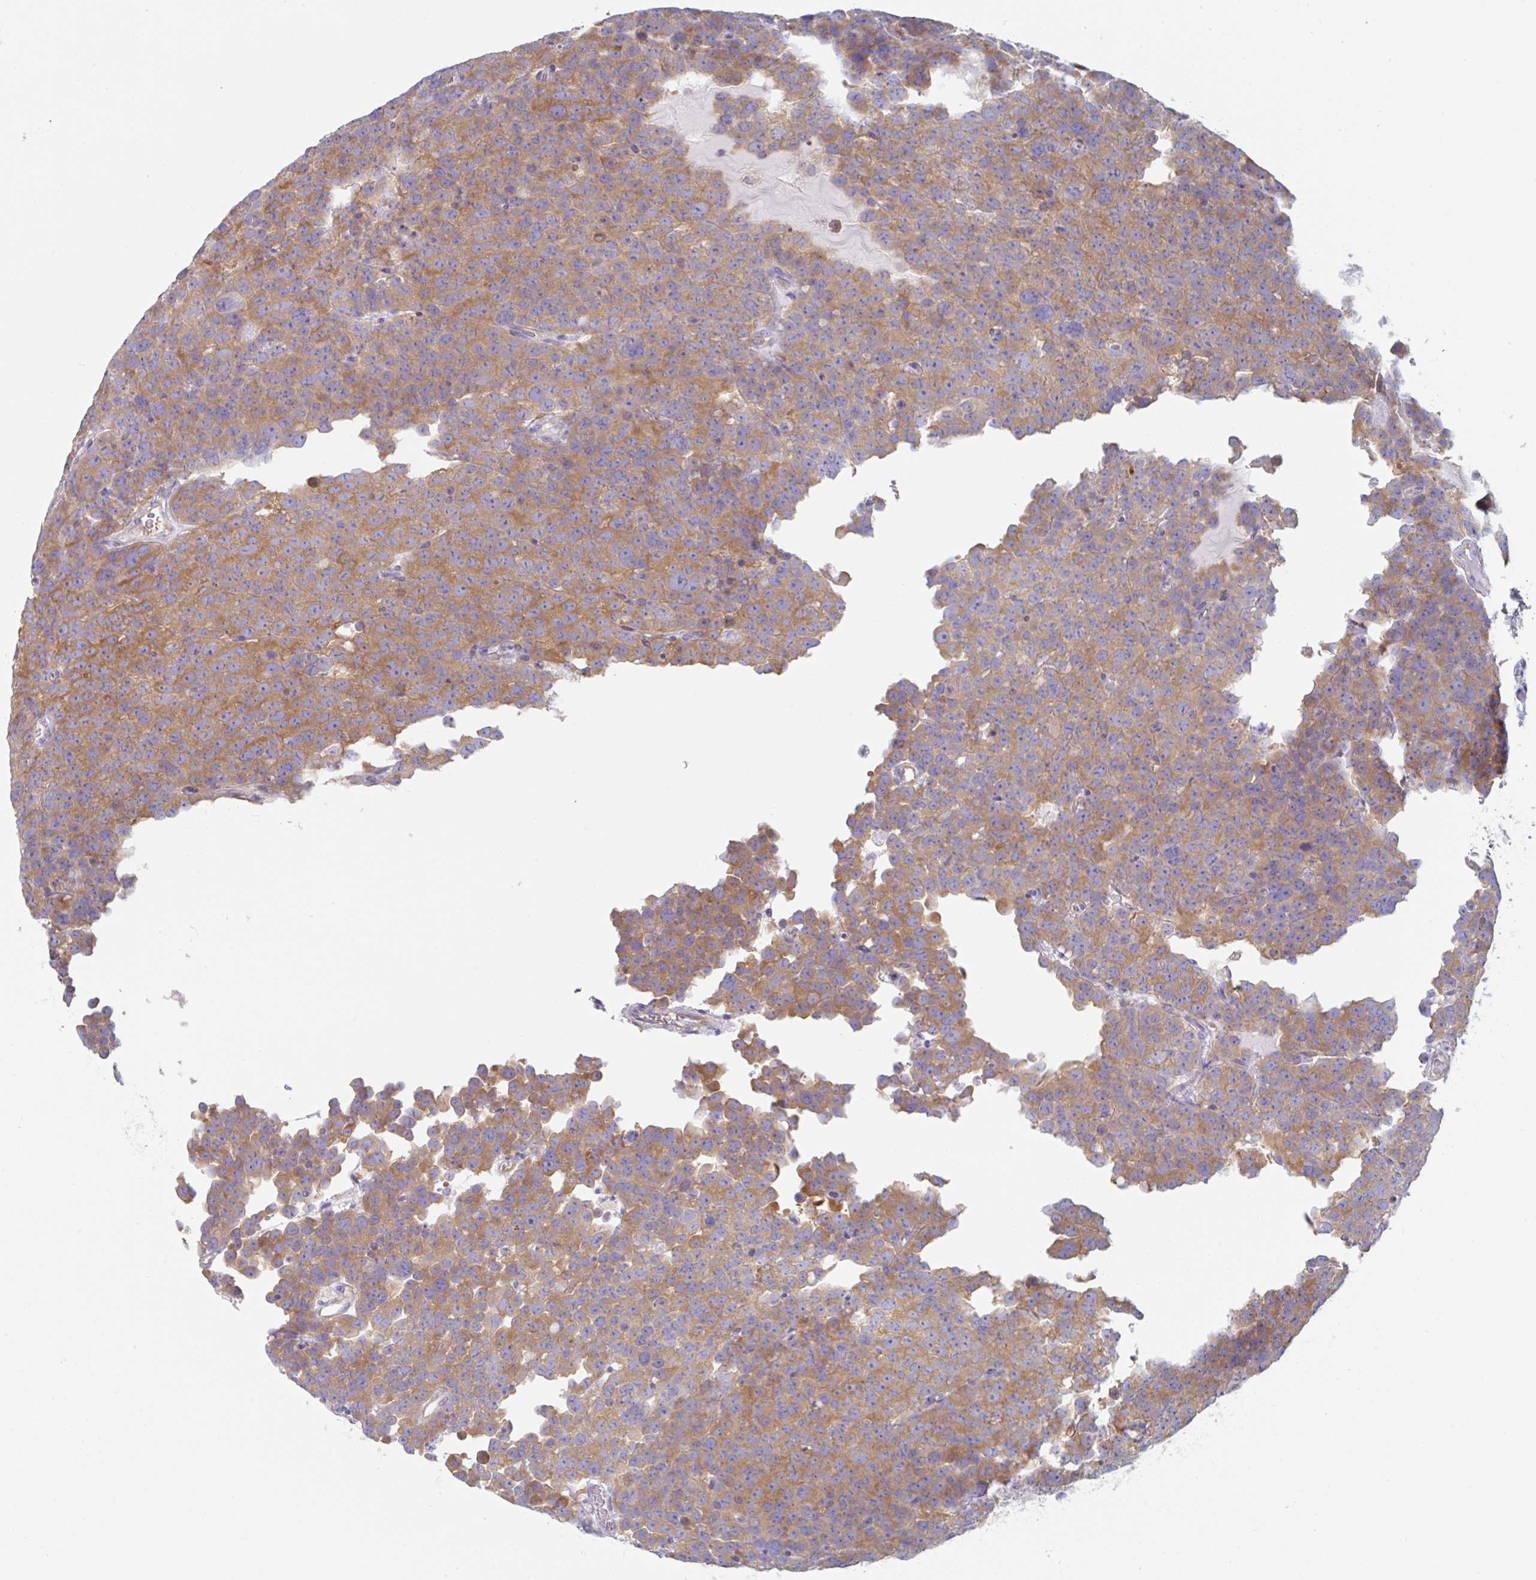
{"staining": {"intensity": "moderate", "quantity": ">75%", "location": "cytoplasmic/membranous"}, "tissue": "testis cancer", "cell_type": "Tumor cells", "image_type": "cancer", "snomed": [{"axis": "morphology", "description": "Seminoma, NOS"}, {"axis": "topography", "description": "Testis"}], "caption": "Immunohistochemical staining of human testis seminoma displays moderate cytoplasmic/membranous protein expression in about >75% of tumor cells.", "gene": "AMPD2", "patient": {"sex": "male", "age": 71}}